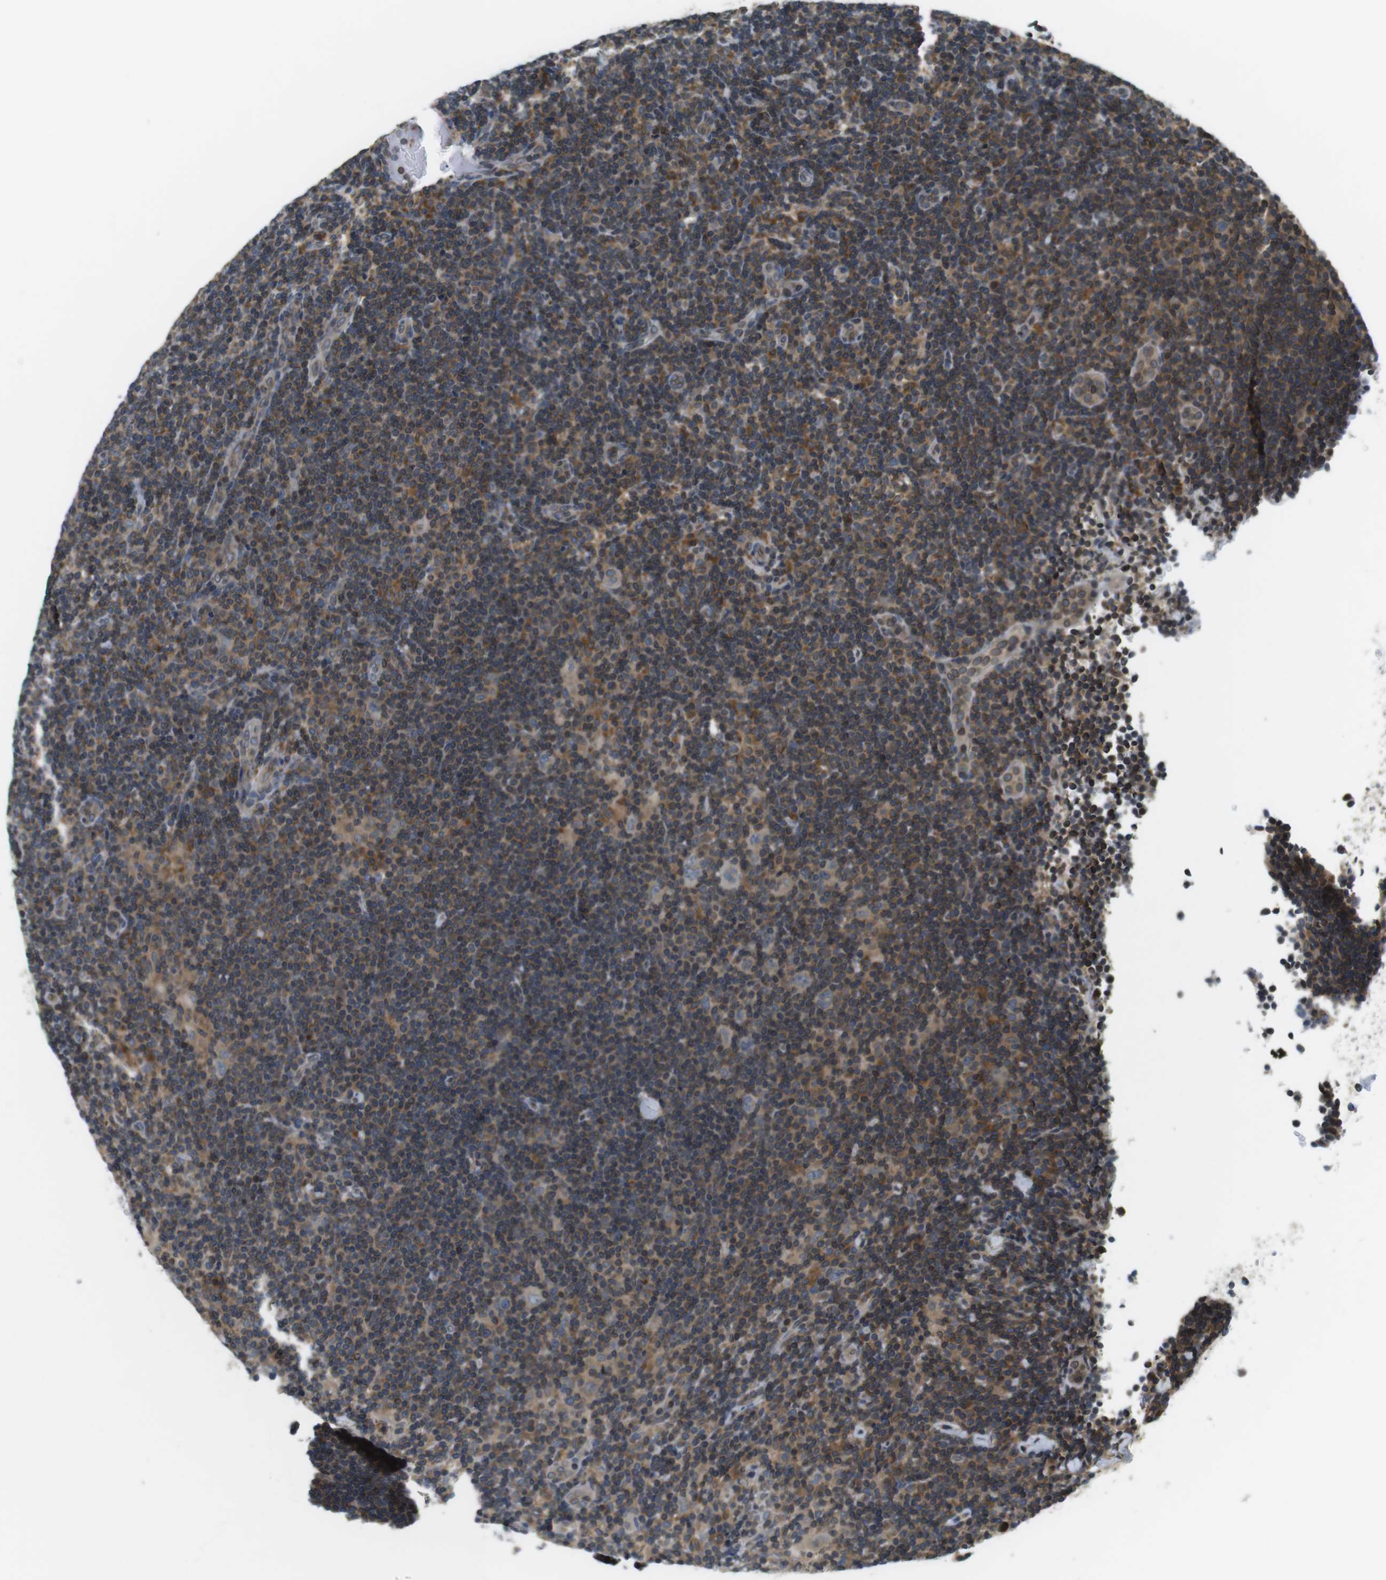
{"staining": {"intensity": "weak", "quantity": "25%-75%", "location": "cytoplasmic/membranous"}, "tissue": "lymphoma", "cell_type": "Tumor cells", "image_type": "cancer", "snomed": [{"axis": "morphology", "description": "Hodgkin's disease, NOS"}, {"axis": "topography", "description": "Lymph node"}], "caption": "IHC of human Hodgkin's disease demonstrates low levels of weak cytoplasmic/membranous staining in about 25%-75% of tumor cells.", "gene": "TMX4", "patient": {"sex": "female", "age": 57}}